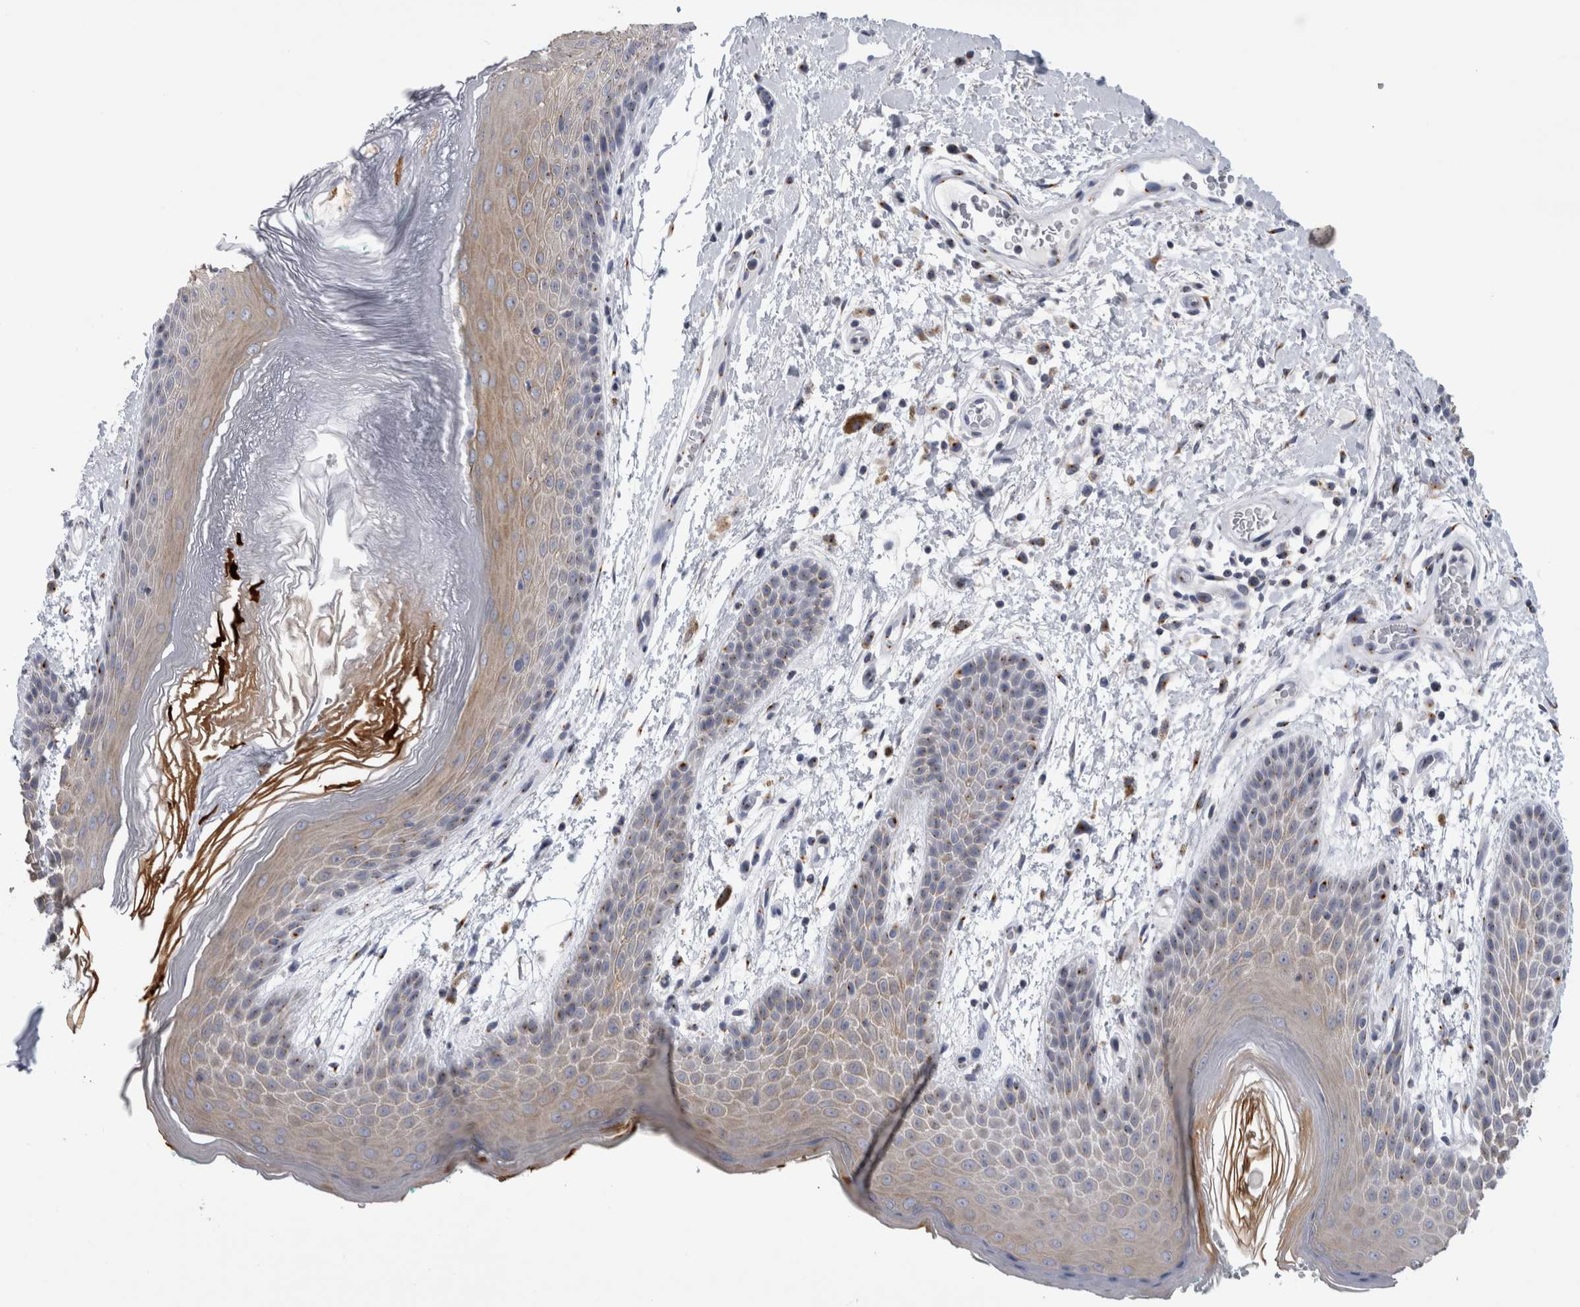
{"staining": {"intensity": "moderate", "quantity": "<25%", "location": "cytoplasmic/membranous"}, "tissue": "skin", "cell_type": "Epidermal cells", "image_type": "normal", "snomed": [{"axis": "morphology", "description": "Normal tissue, NOS"}, {"axis": "topography", "description": "Anal"}], "caption": "Protein positivity by IHC exhibits moderate cytoplasmic/membranous staining in about <25% of epidermal cells in normal skin.", "gene": "AKAP9", "patient": {"sex": "male", "age": 74}}